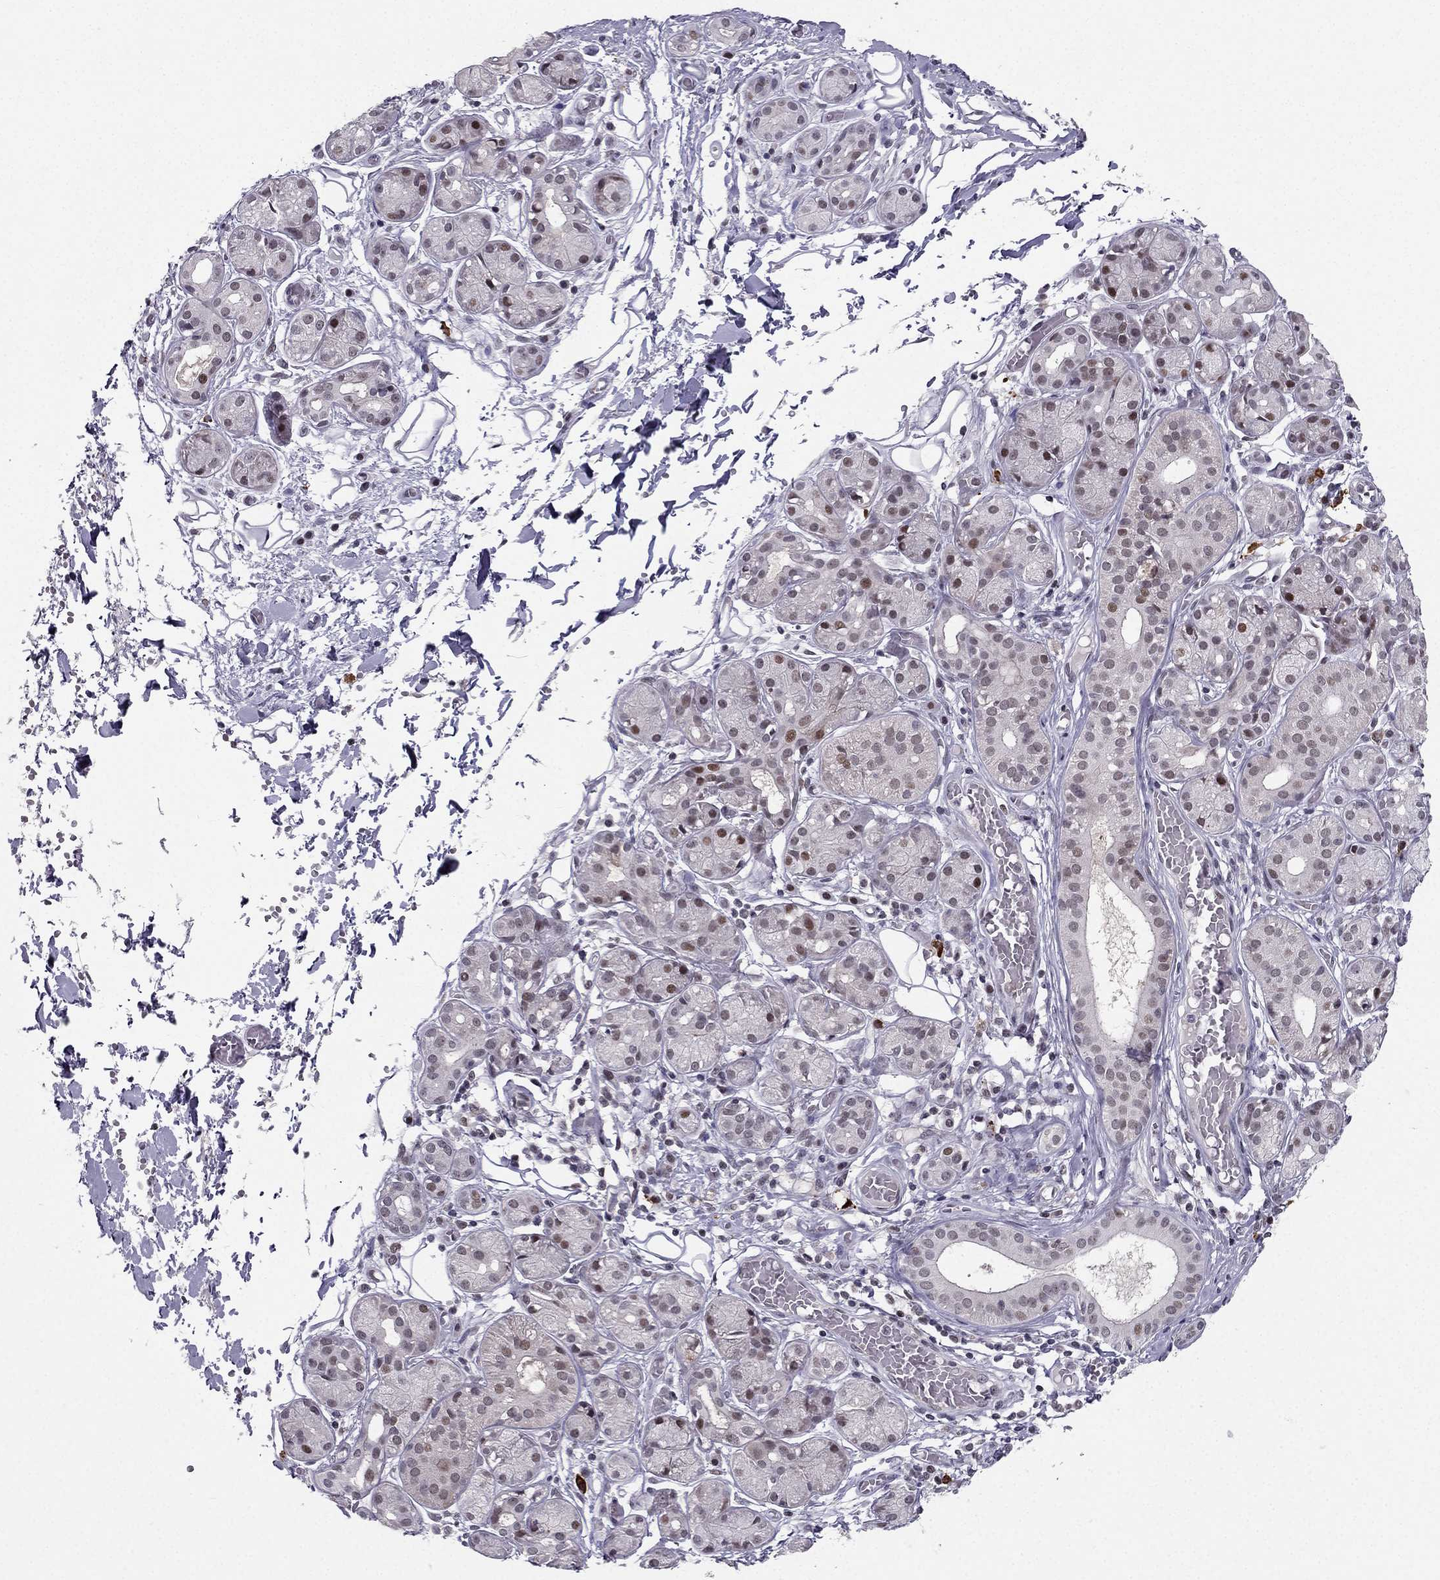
{"staining": {"intensity": "strong", "quantity": "<25%", "location": "nuclear"}, "tissue": "salivary gland", "cell_type": "Glandular cells", "image_type": "normal", "snomed": [{"axis": "morphology", "description": "Normal tissue, NOS"}, {"axis": "topography", "description": "Salivary gland"}, {"axis": "topography", "description": "Peripheral nerve tissue"}], "caption": "IHC photomicrograph of unremarkable salivary gland: salivary gland stained using immunohistochemistry (IHC) displays medium levels of strong protein expression localized specifically in the nuclear of glandular cells, appearing as a nuclear brown color.", "gene": "RPRD2", "patient": {"sex": "male", "age": 71}}